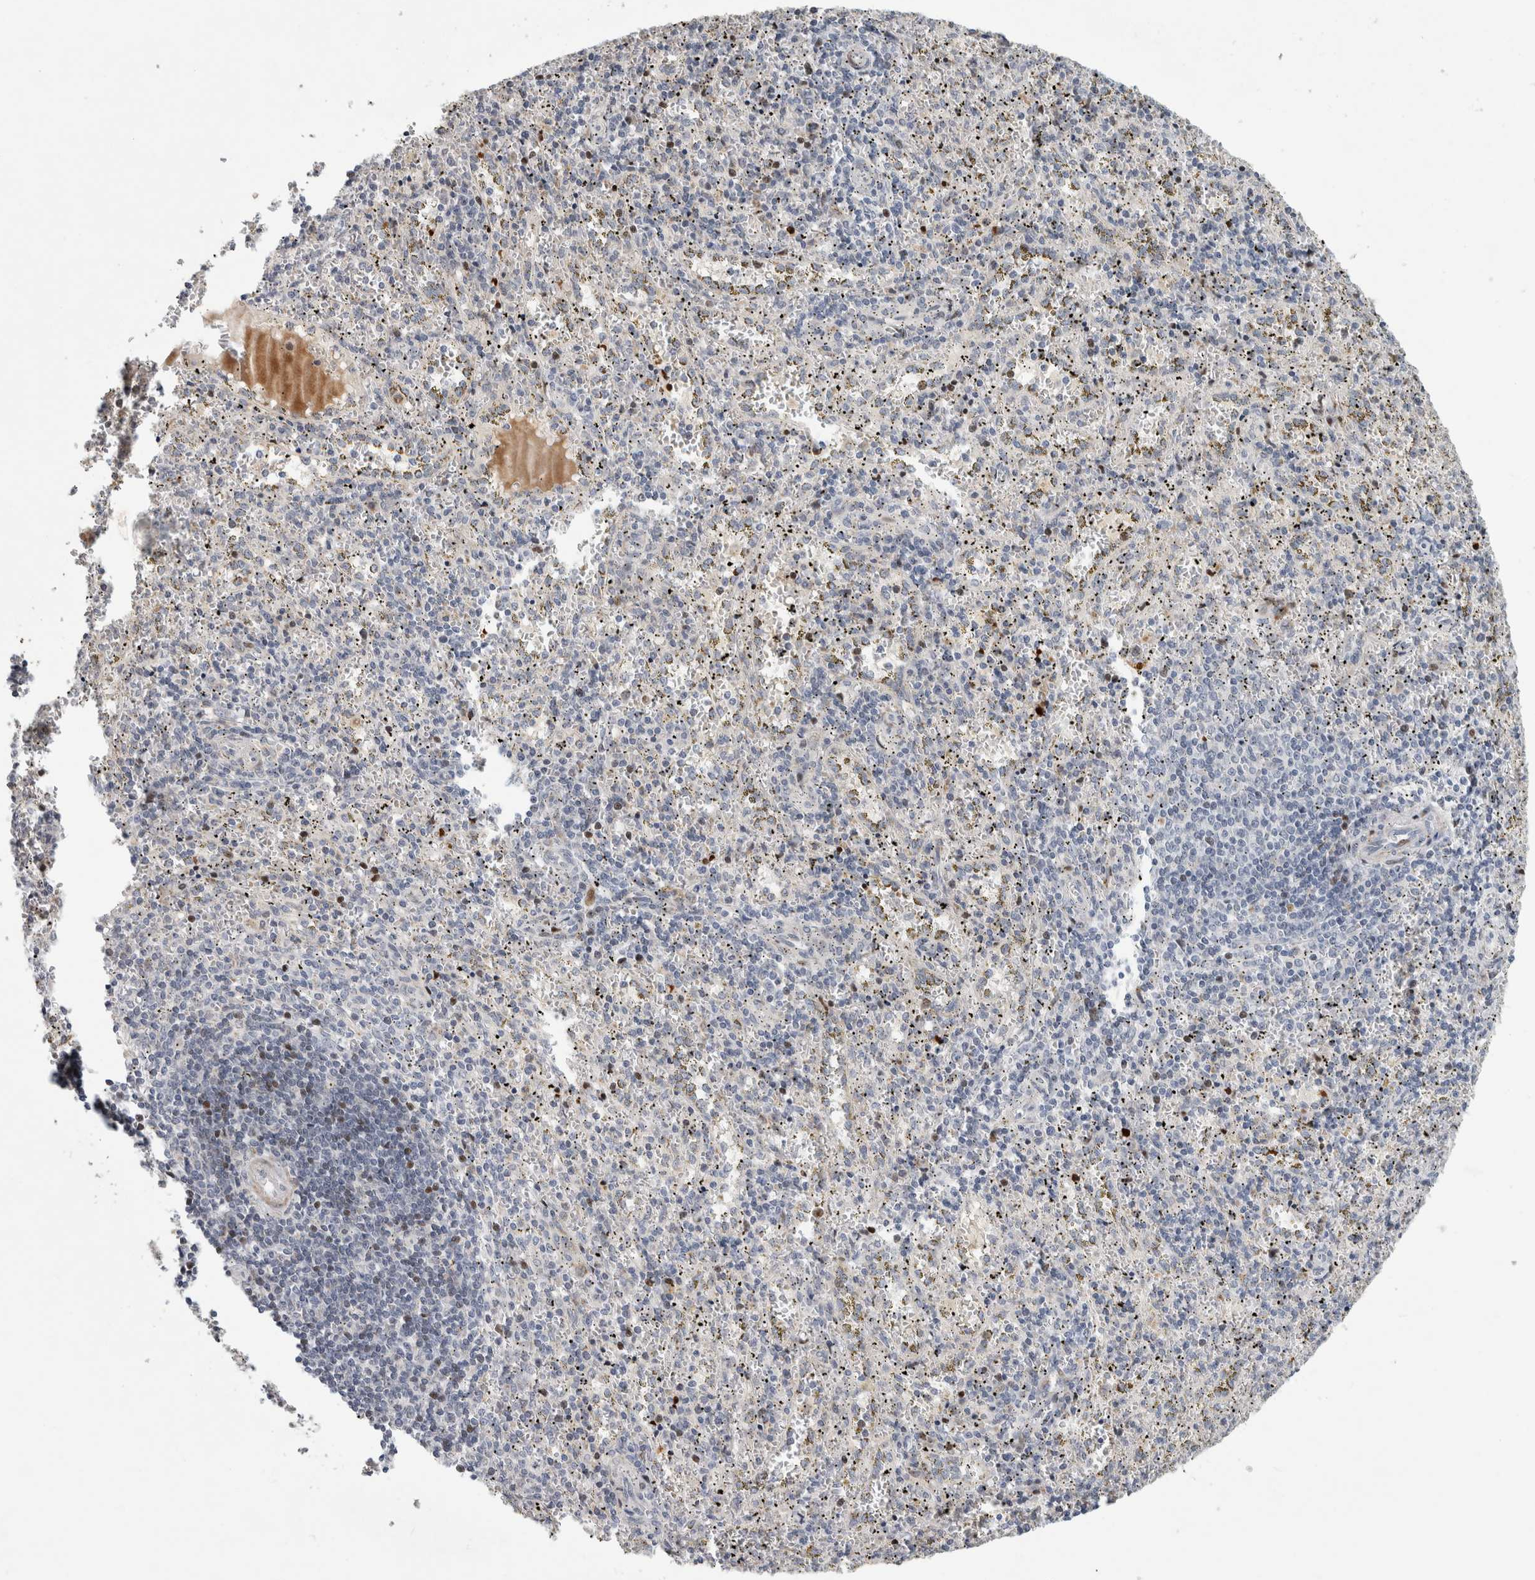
{"staining": {"intensity": "negative", "quantity": "none", "location": "none"}, "tissue": "spleen", "cell_type": "Cells in red pulp", "image_type": "normal", "snomed": [{"axis": "morphology", "description": "Normal tissue, NOS"}, {"axis": "topography", "description": "Spleen"}], "caption": "Protein analysis of unremarkable spleen displays no significant expression in cells in red pulp.", "gene": "RBM48", "patient": {"sex": "male", "age": 11}}